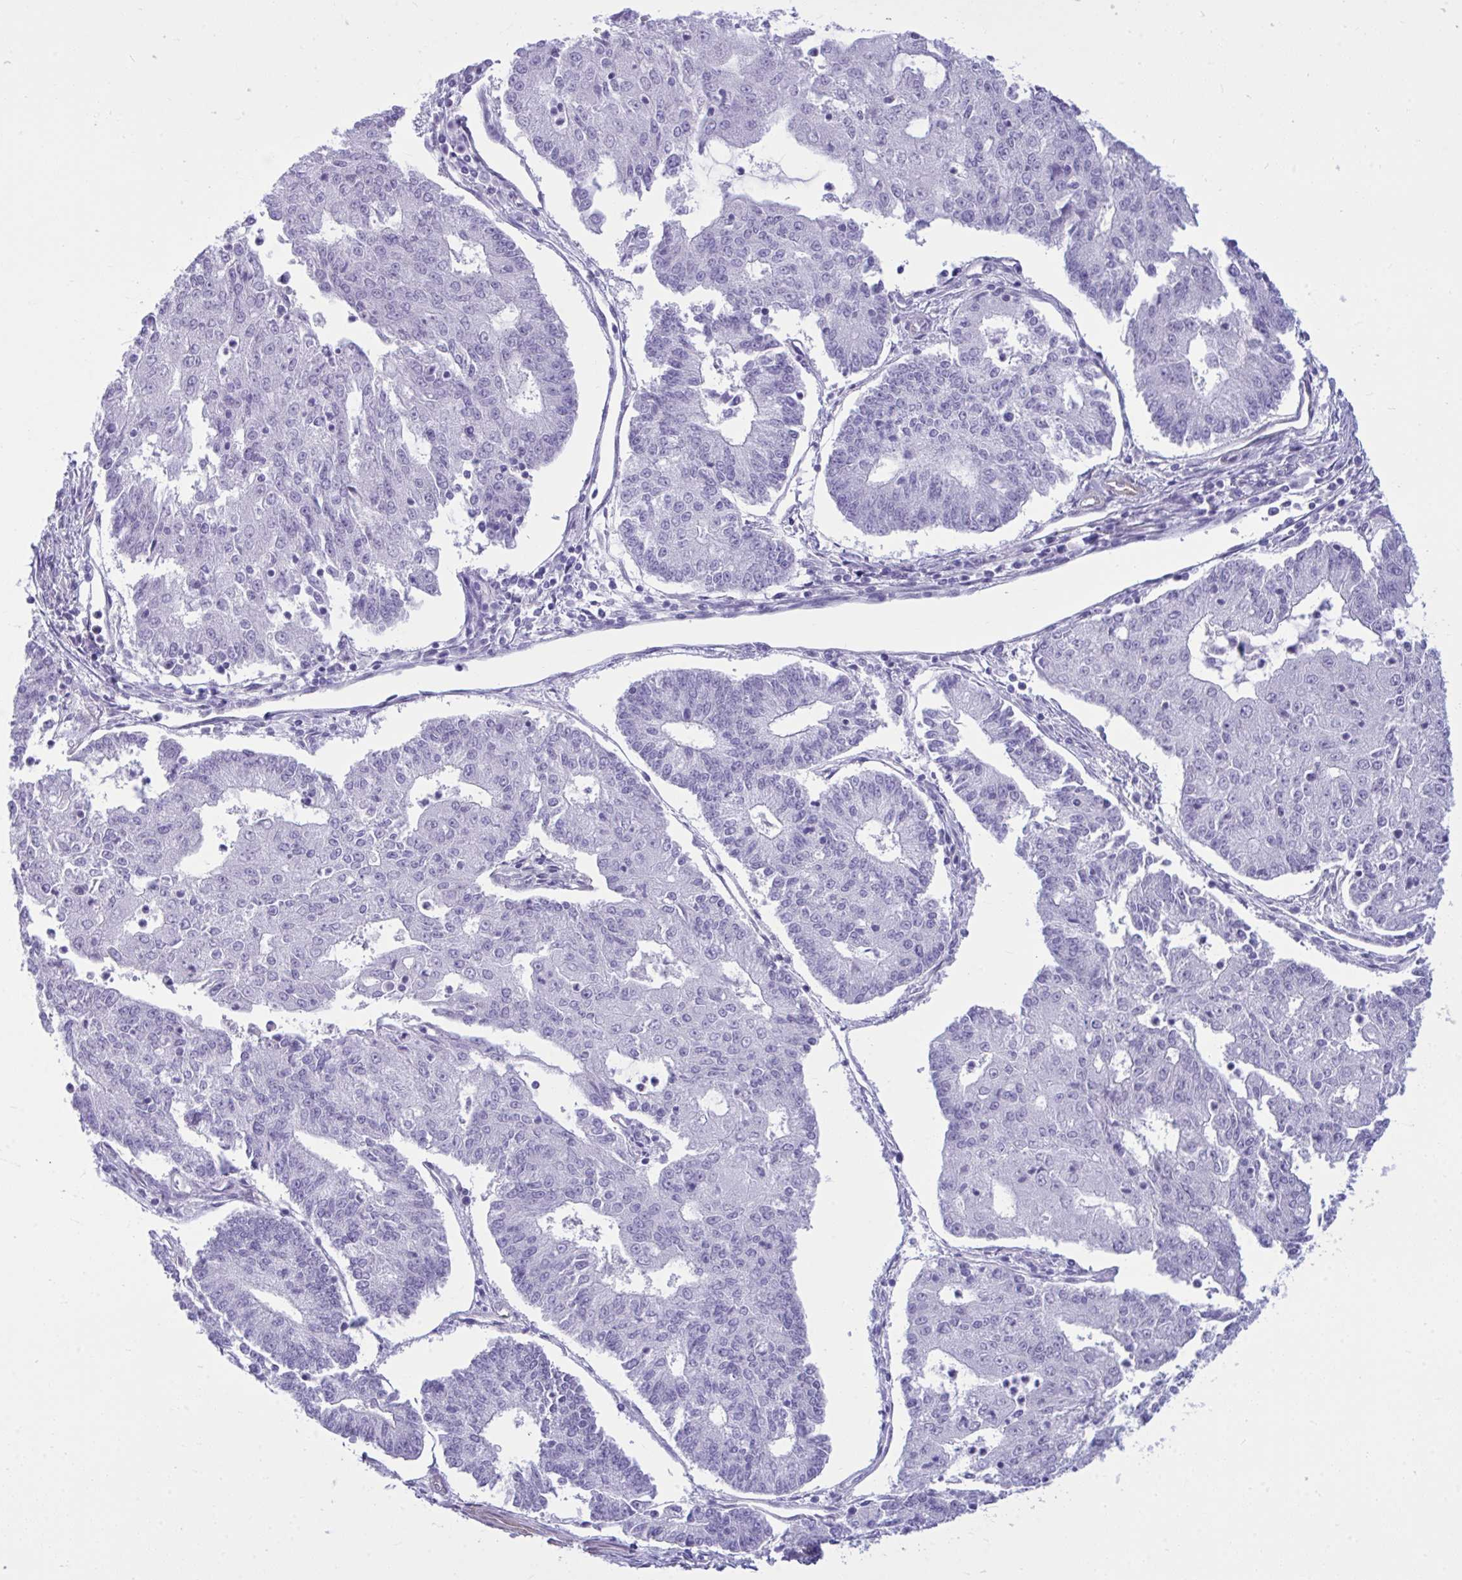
{"staining": {"intensity": "negative", "quantity": "none", "location": "none"}, "tissue": "endometrial cancer", "cell_type": "Tumor cells", "image_type": "cancer", "snomed": [{"axis": "morphology", "description": "Adenocarcinoma, NOS"}, {"axis": "topography", "description": "Endometrium"}], "caption": "High power microscopy histopathology image of an immunohistochemistry (IHC) histopathology image of endometrial adenocarcinoma, revealing no significant staining in tumor cells.", "gene": "LIMS2", "patient": {"sex": "female", "age": 56}}